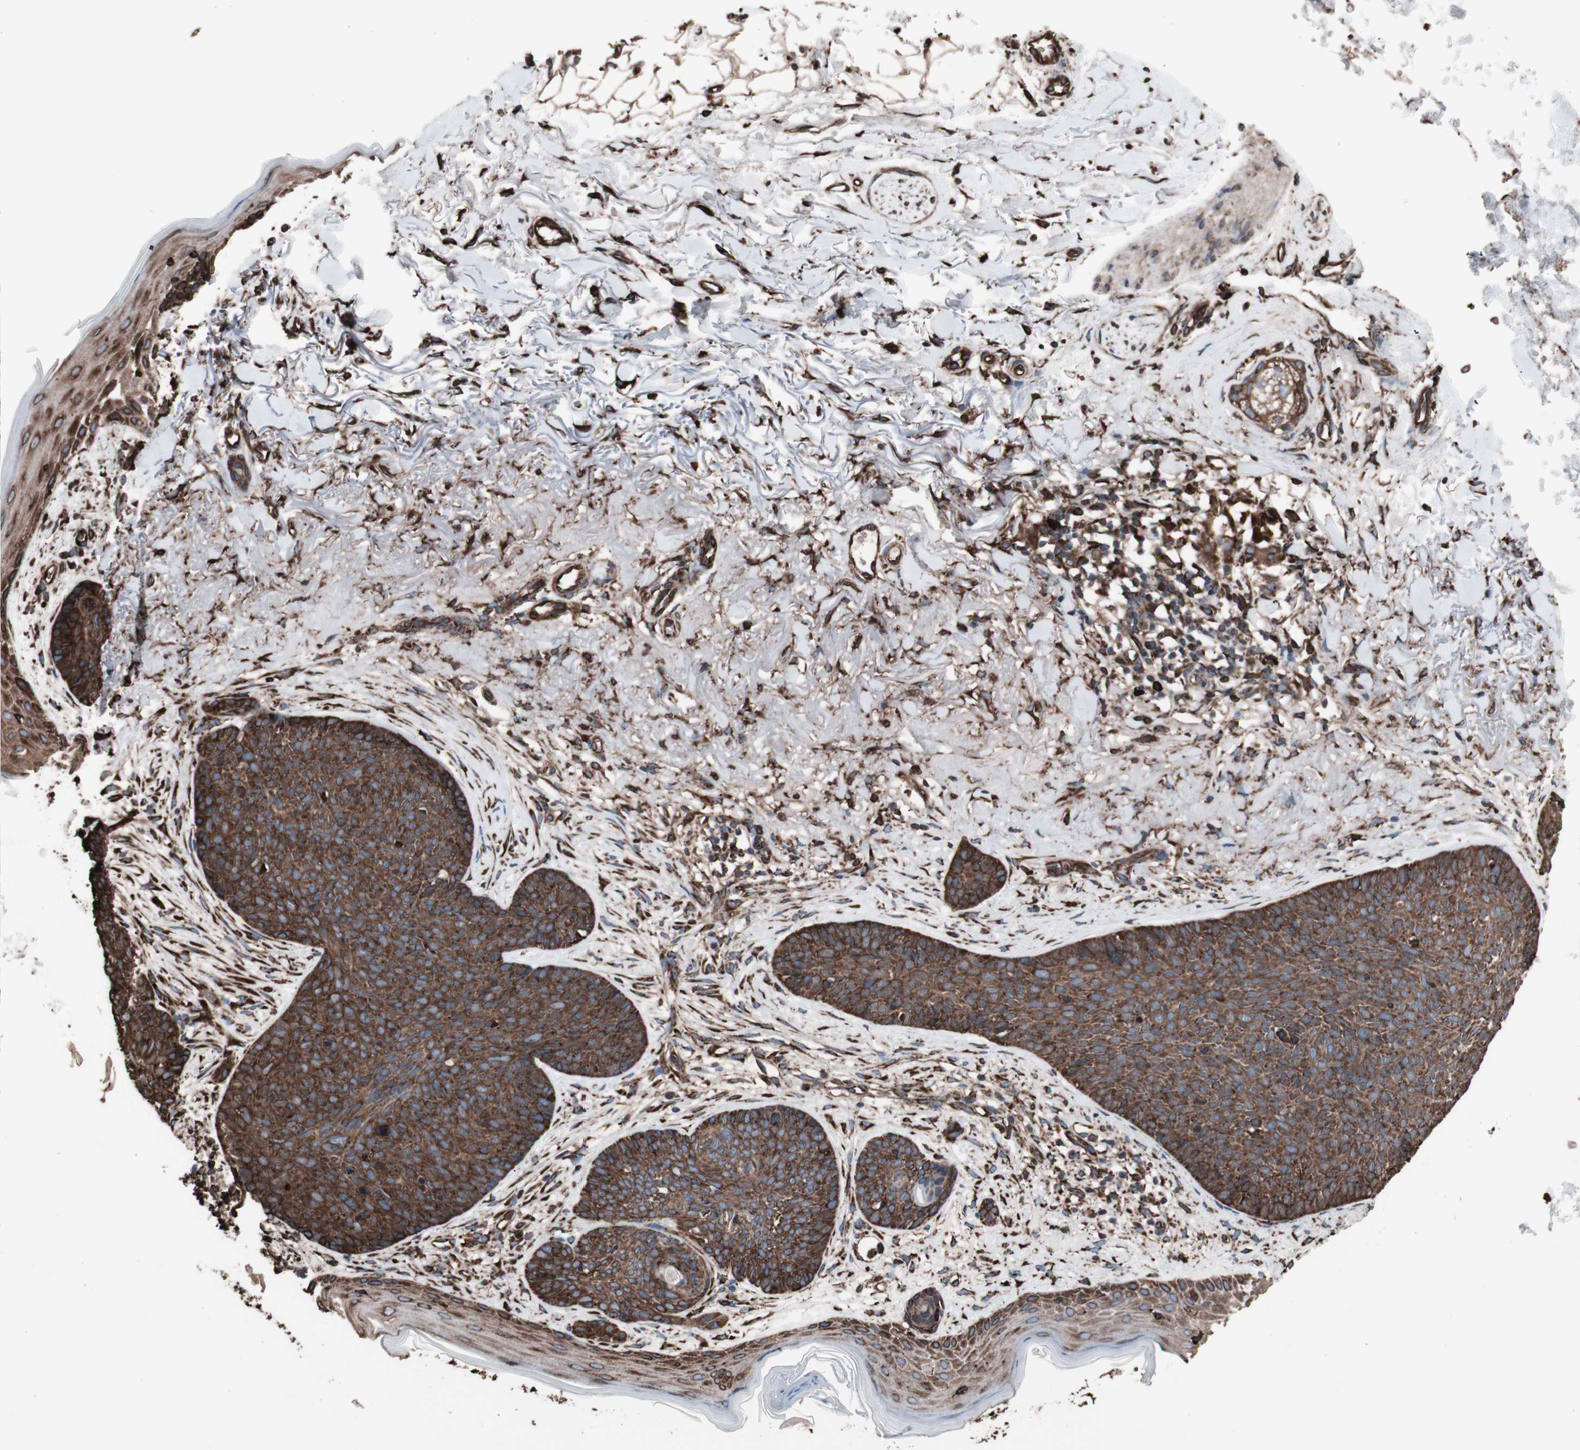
{"staining": {"intensity": "strong", "quantity": ">75%", "location": "cytoplasmic/membranous"}, "tissue": "skin cancer", "cell_type": "Tumor cells", "image_type": "cancer", "snomed": [{"axis": "morphology", "description": "Normal tissue, NOS"}, {"axis": "morphology", "description": "Basal cell carcinoma"}, {"axis": "topography", "description": "Skin"}], "caption": "Strong cytoplasmic/membranous expression for a protein is present in about >75% of tumor cells of skin cancer using immunohistochemistry.", "gene": "HSP90B1", "patient": {"sex": "female", "age": 70}}